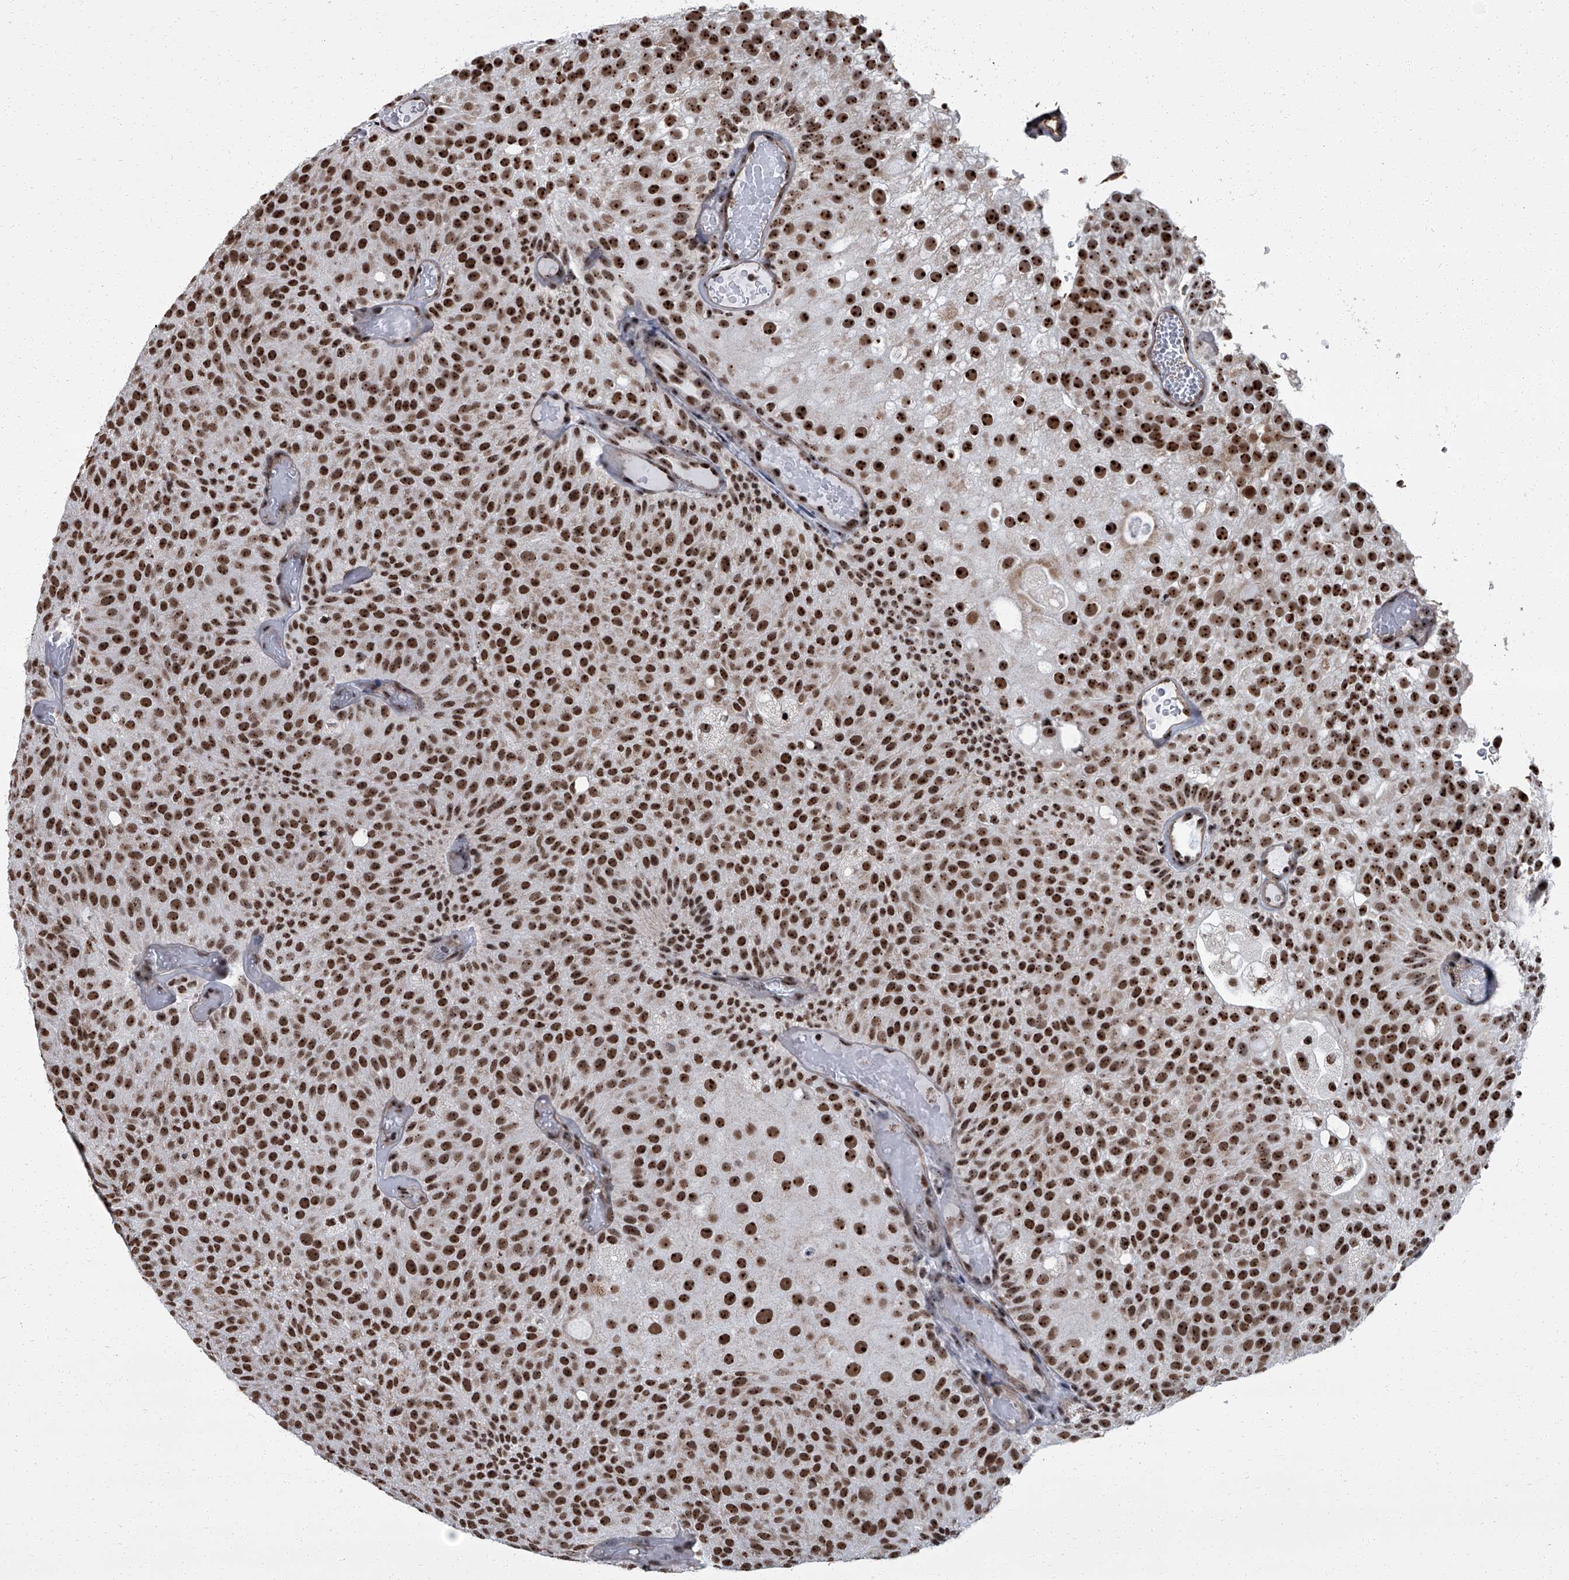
{"staining": {"intensity": "strong", "quantity": ">75%", "location": "nuclear"}, "tissue": "urothelial cancer", "cell_type": "Tumor cells", "image_type": "cancer", "snomed": [{"axis": "morphology", "description": "Urothelial carcinoma, Low grade"}, {"axis": "topography", "description": "Urinary bladder"}], "caption": "Immunohistochemical staining of urothelial carcinoma (low-grade) displays strong nuclear protein expression in approximately >75% of tumor cells.", "gene": "ZNF518B", "patient": {"sex": "male", "age": 78}}